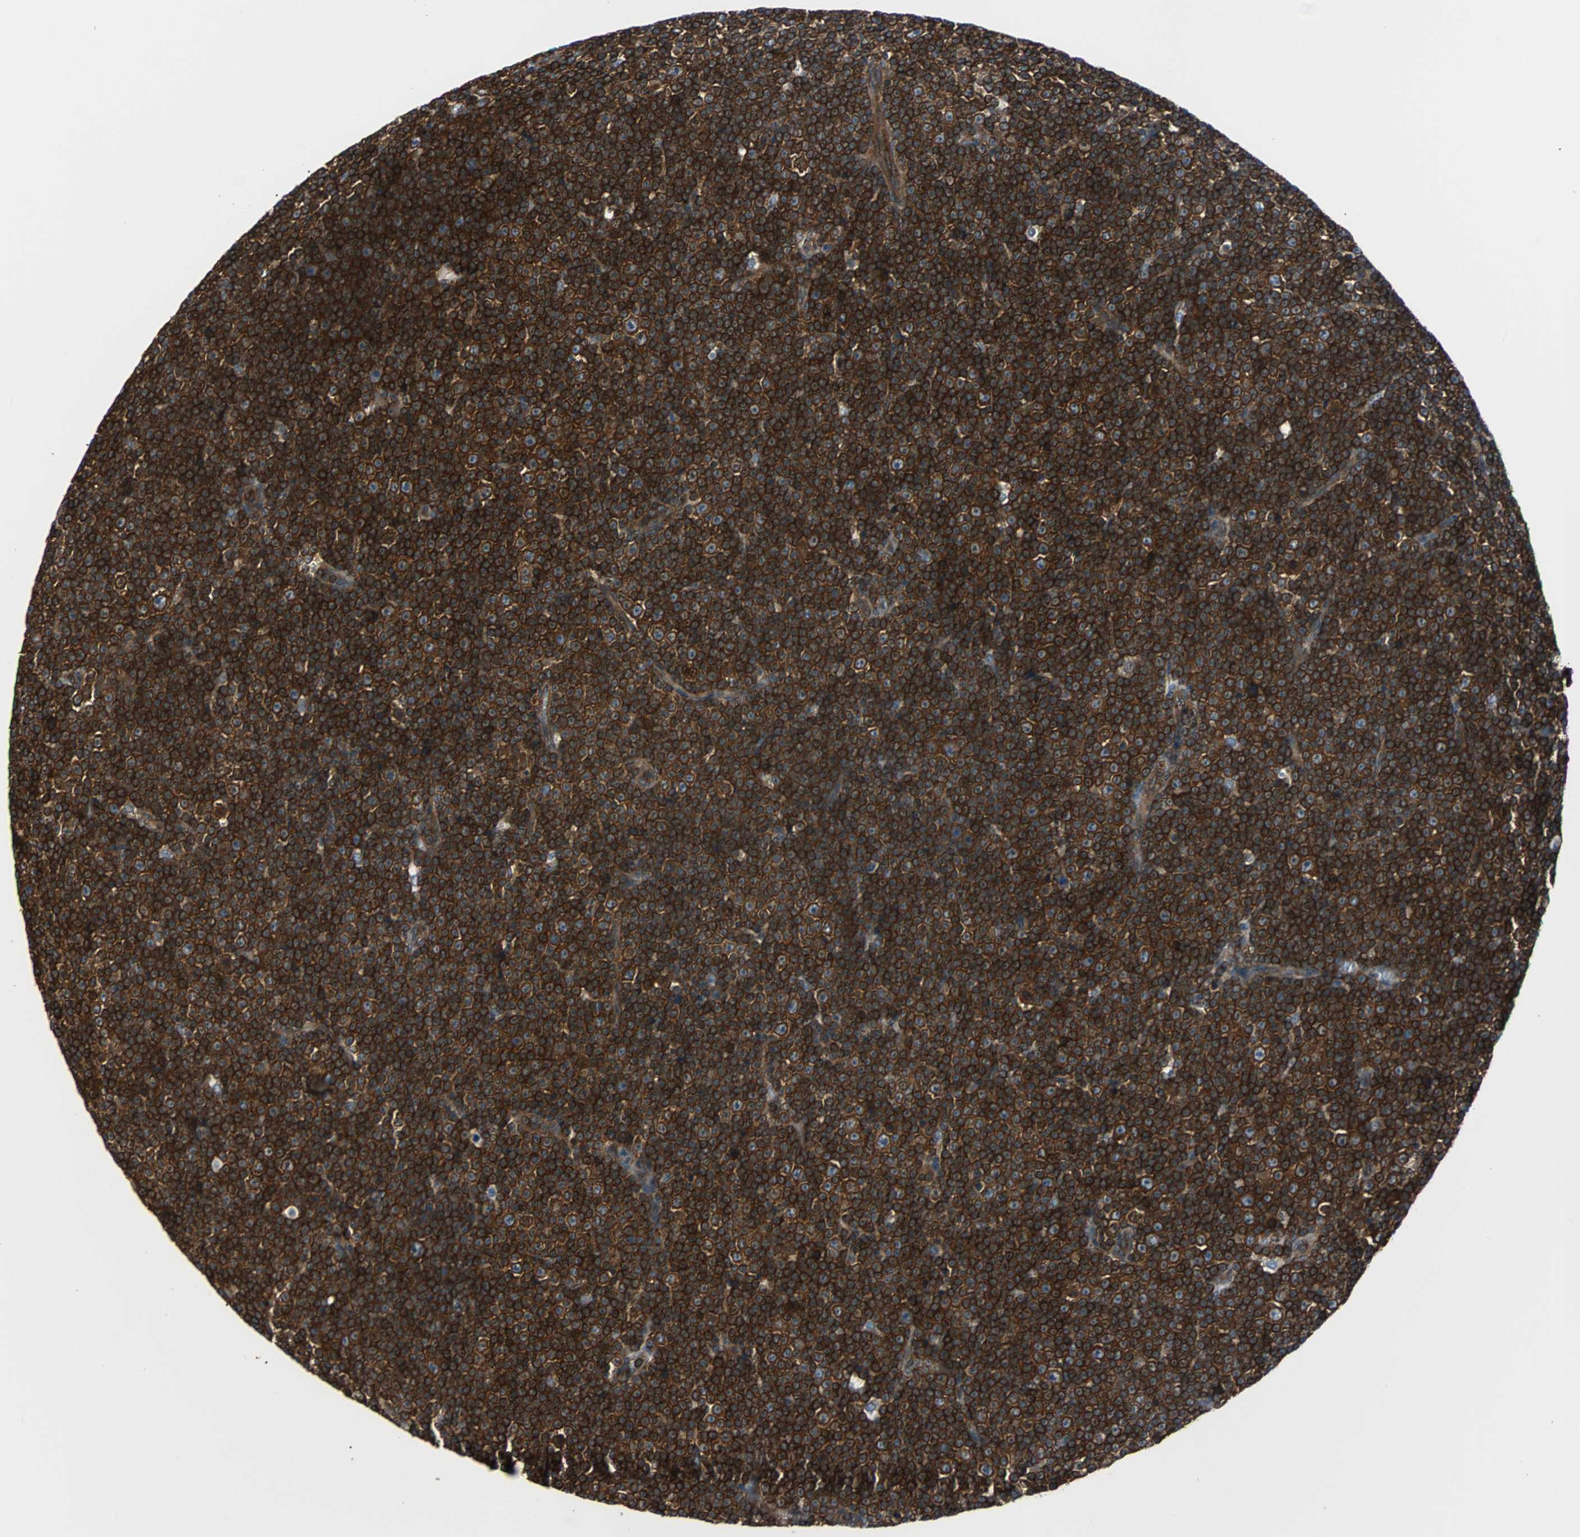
{"staining": {"intensity": "strong", "quantity": ">75%", "location": "cytoplasmic/membranous"}, "tissue": "lymphoma", "cell_type": "Tumor cells", "image_type": "cancer", "snomed": [{"axis": "morphology", "description": "Malignant lymphoma, non-Hodgkin's type, Low grade"}, {"axis": "topography", "description": "Lymph node"}], "caption": "Immunohistochemistry of human malignant lymphoma, non-Hodgkin's type (low-grade) exhibits high levels of strong cytoplasmic/membranous positivity in approximately >75% of tumor cells. (Stains: DAB (3,3'-diaminobenzidine) in brown, nuclei in blue, Microscopy: brightfield microscopy at high magnification).", "gene": "RELA", "patient": {"sex": "female", "age": 67}}